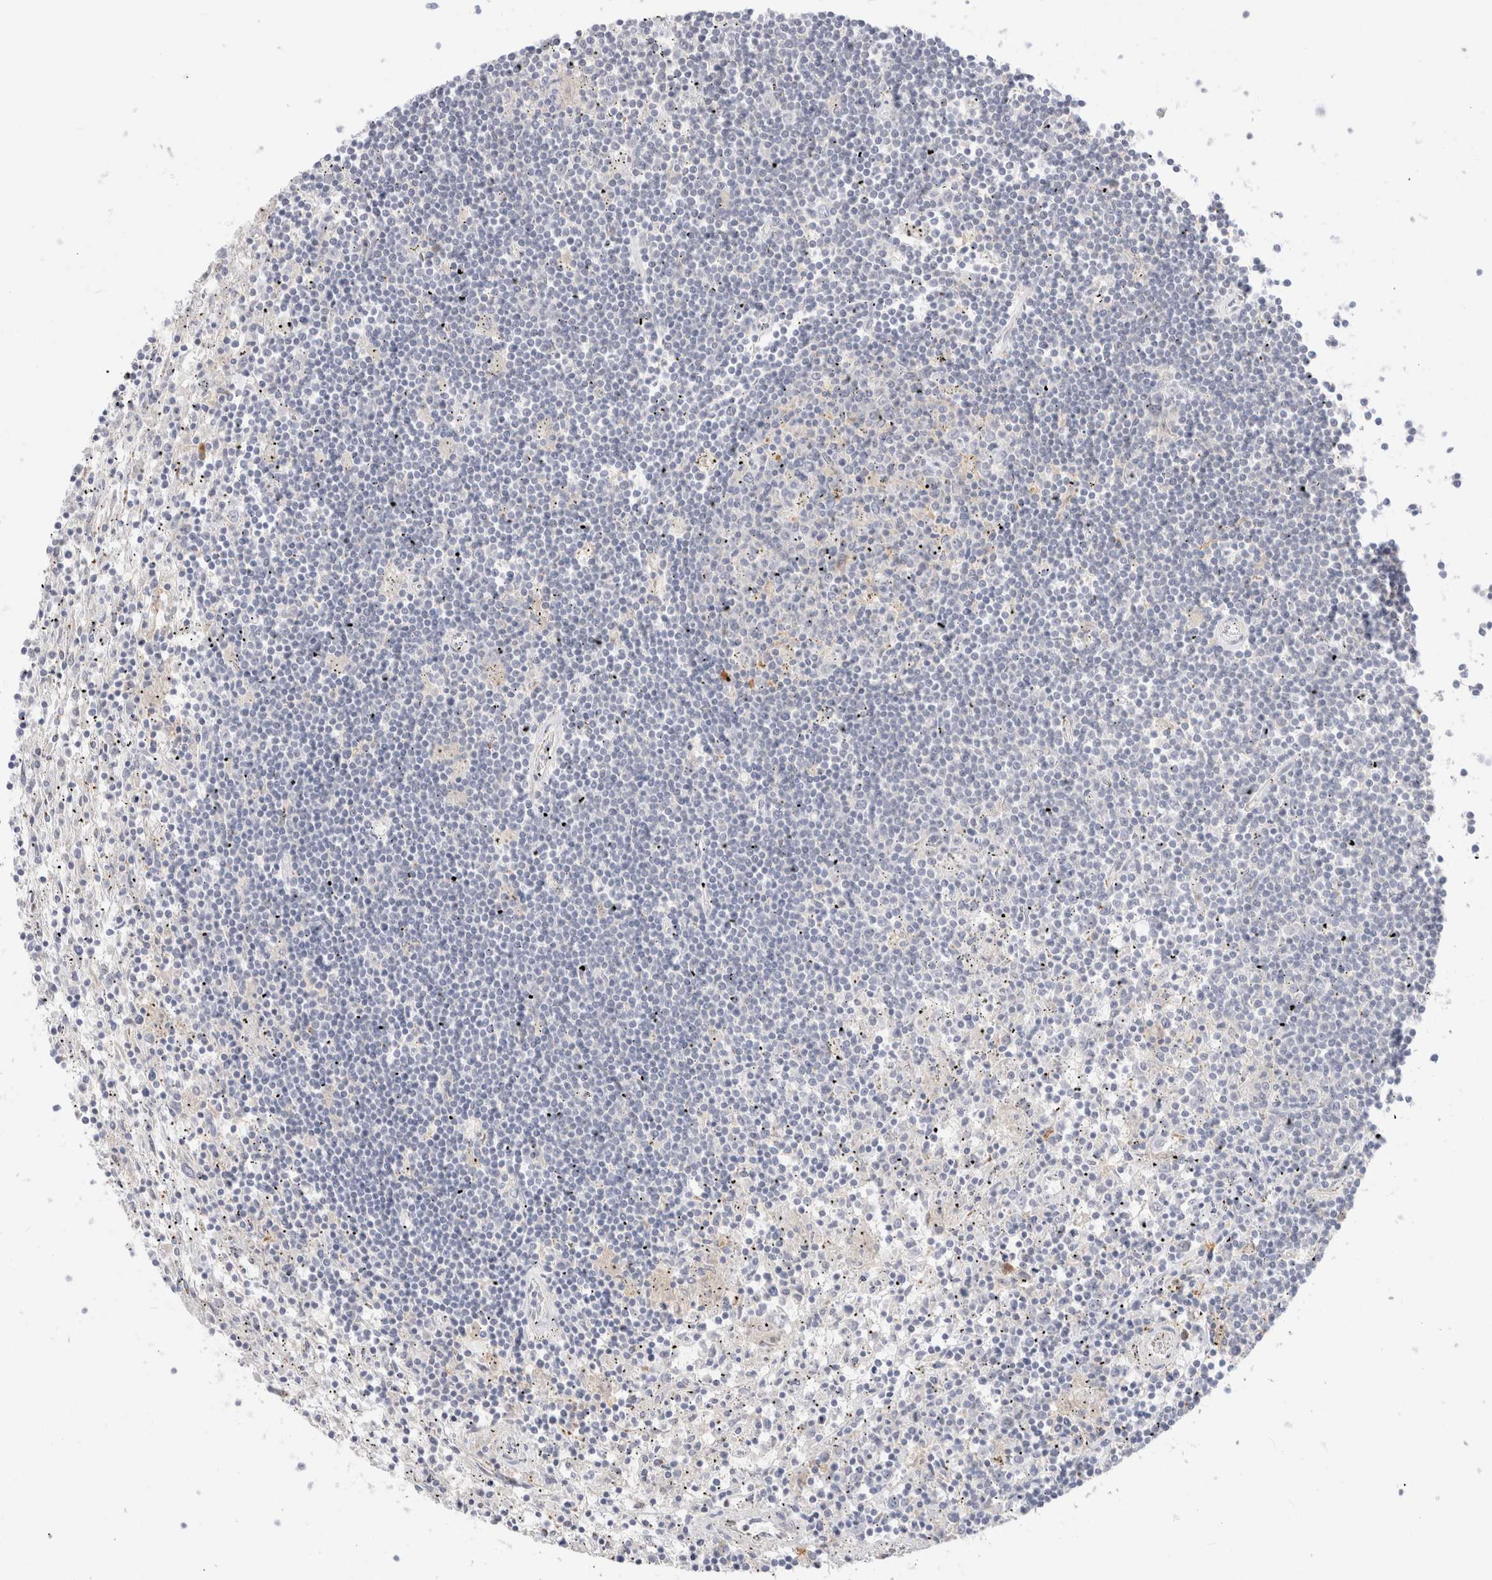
{"staining": {"intensity": "negative", "quantity": "none", "location": "none"}, "tissue": "lymphoma", "cell_type": "Tumor cells", "image_type": "cancer", "snomed": [{"axis": "morphology", "description": "Malignant lymphoma, non-Hodgkin's type, Low grade"}, {"axis": "topography", "description": "Spleen"}], "caption": "Low-grade malignant lymphoma, non-Hodgkin's type was stained to show a protein in brown. There is no significant positivity in tumor cells.", "gene": "EFCAB13", "patient": {"sex": "male", "age": 76}}